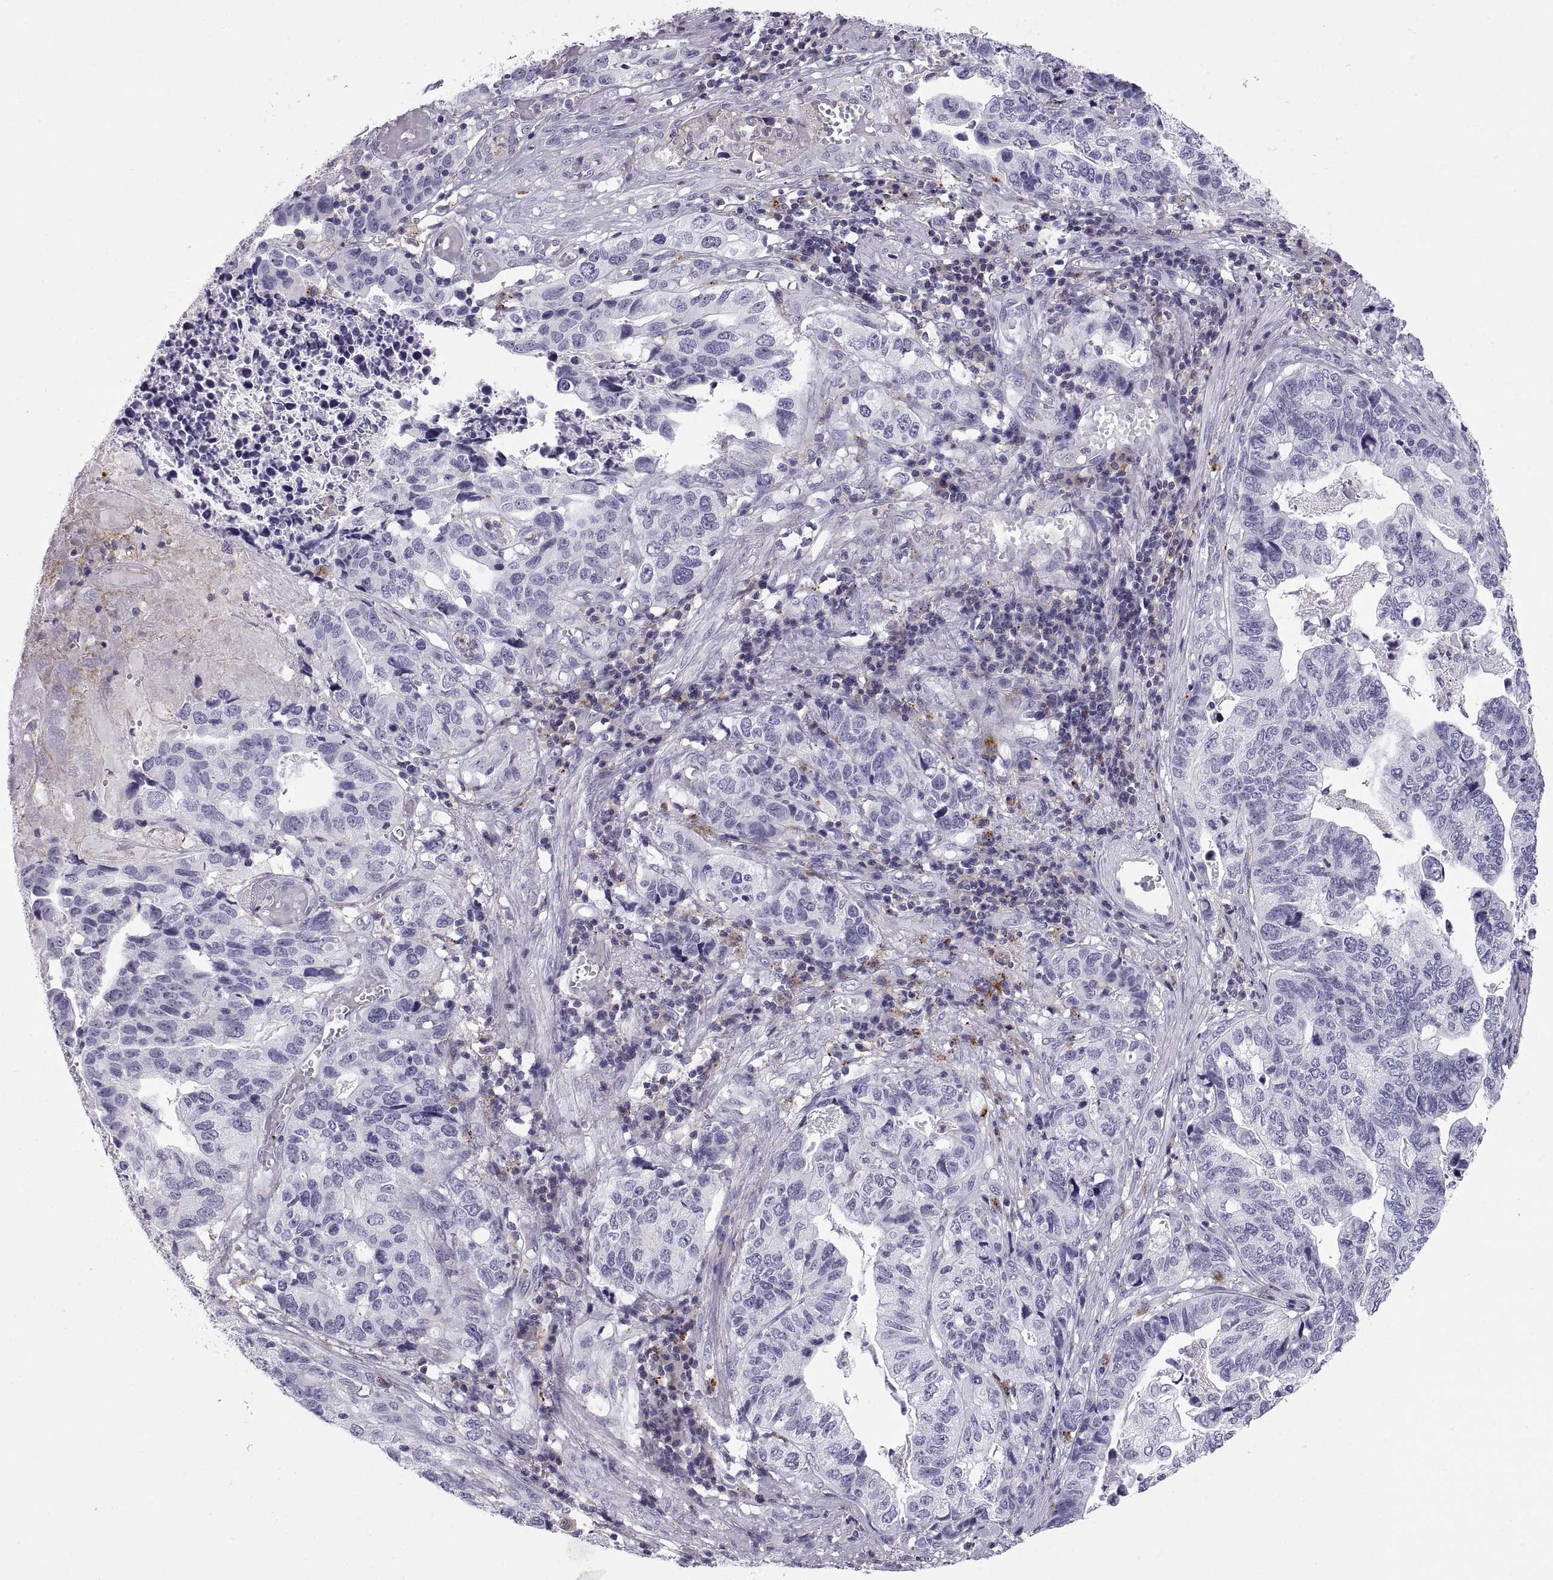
{"staining": {"intensity": "negative", "quantity": "none", "location": "none"}, "tissue": "stomach cancer", "cell_type": "Tumor cells", "image_type": "cancer", "snomed": [{"axis": "morphology", "description": "Adenocarcinoma, NOS"}, {"axis": "topography", "description": "Stomach, upper"}], "caption": "Immunohistochemistry of human stomach cancer (adenocarcinoma) displays no positivity in tumor cells.", "gene": "RGS19", "patient": {"sex": "female", "age": 67}}